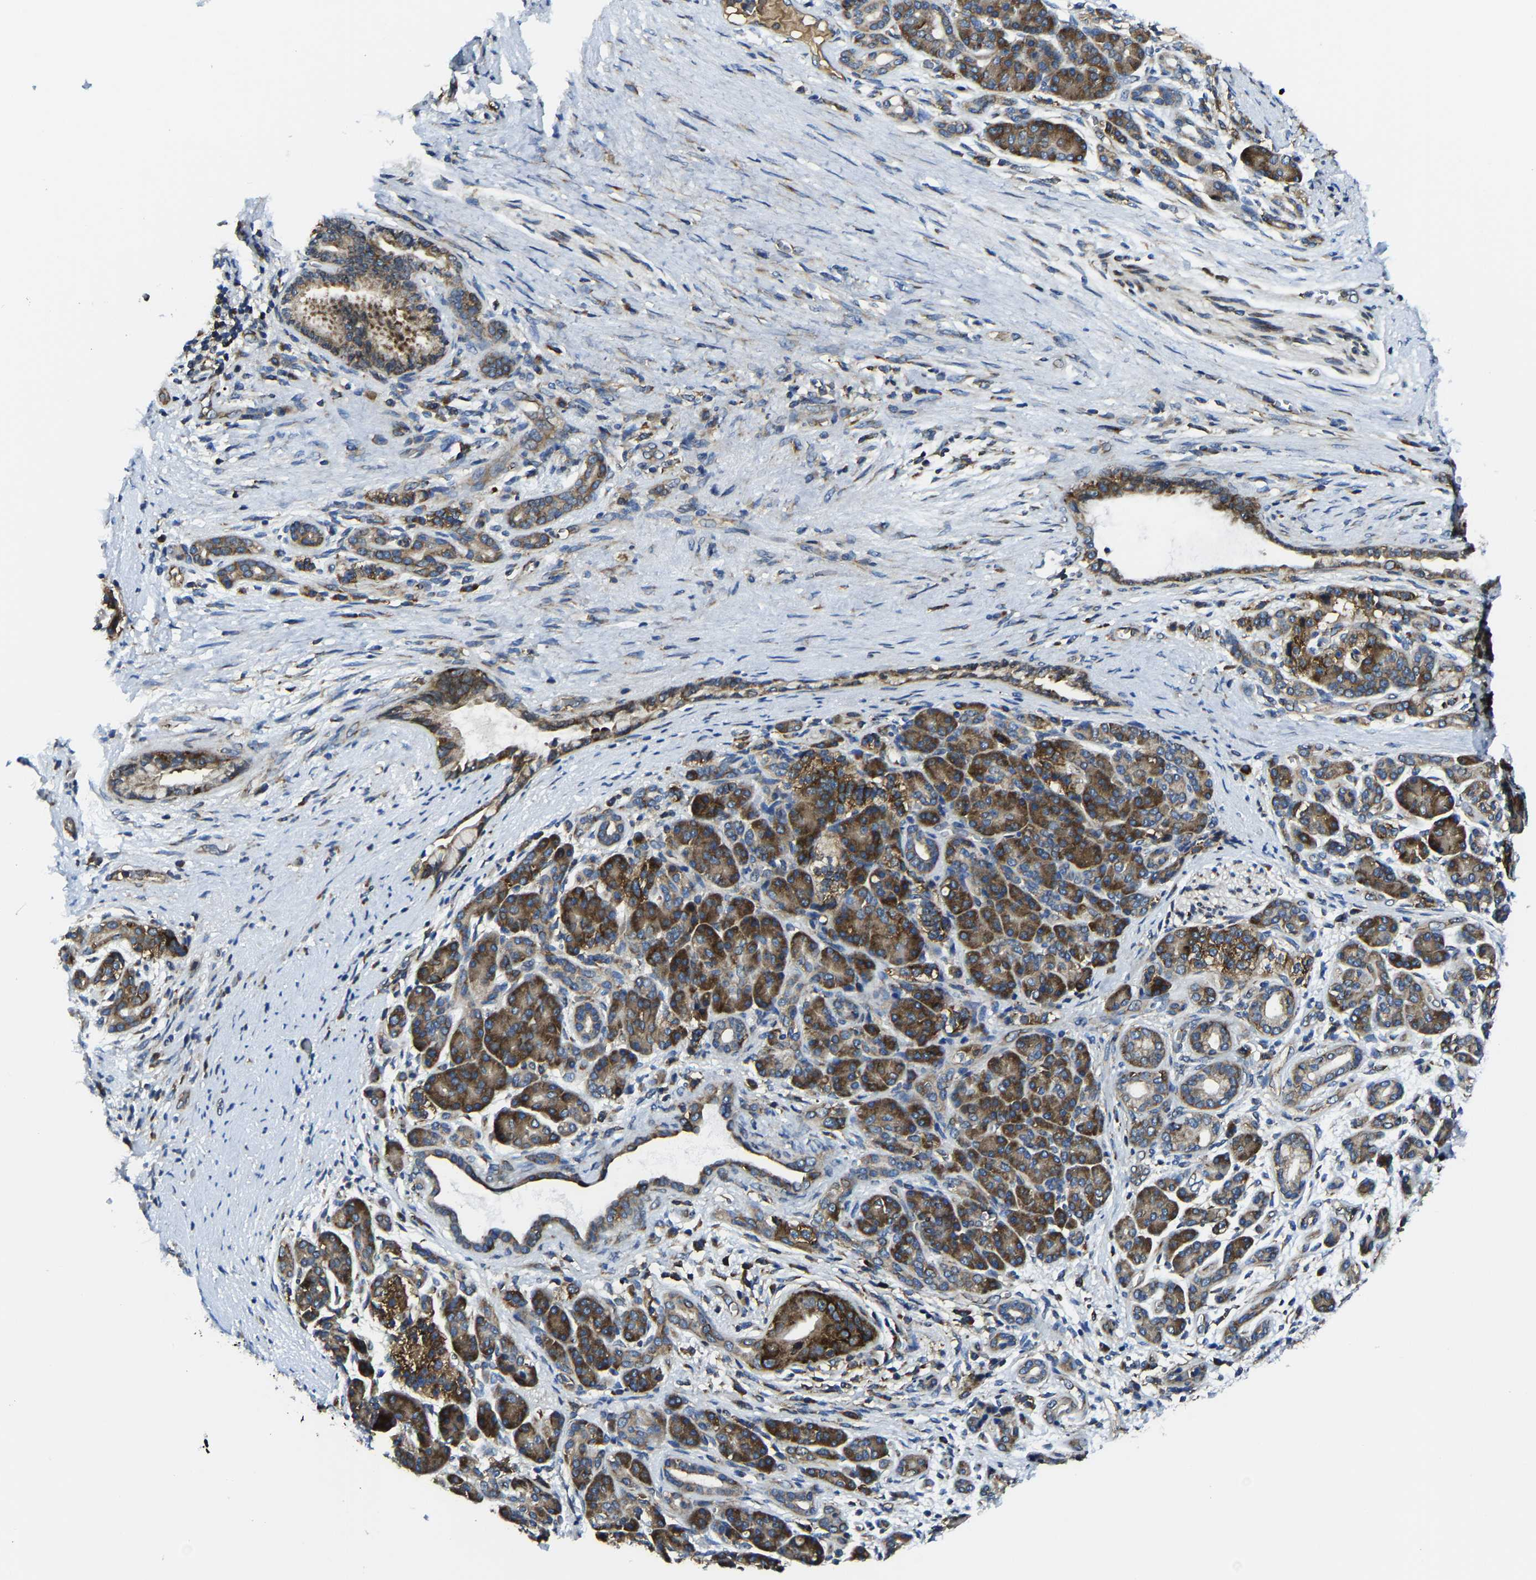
{"staining": {"intensity": "moderate", "quantity": ">75%", "location": "cytoplasmic/membranous"}, "tissue": "pancreatic cancer", "cell_type": "Tumor cells", "image_type": "cancer", "snomed": [{"axis": "morphology", "description": "Adenocarcinoma, NOS"}, {"axis": "topography", "description": "Pancreas"}], "caption": "Protein staining of pancreatic cancer (adenocarcinoma) tissue shows moderate cytoplasmic/membranous expression in about >75% of tumor cells.", "gene": "G3BP2", "patient": {"sex": "male", "age": 59}}